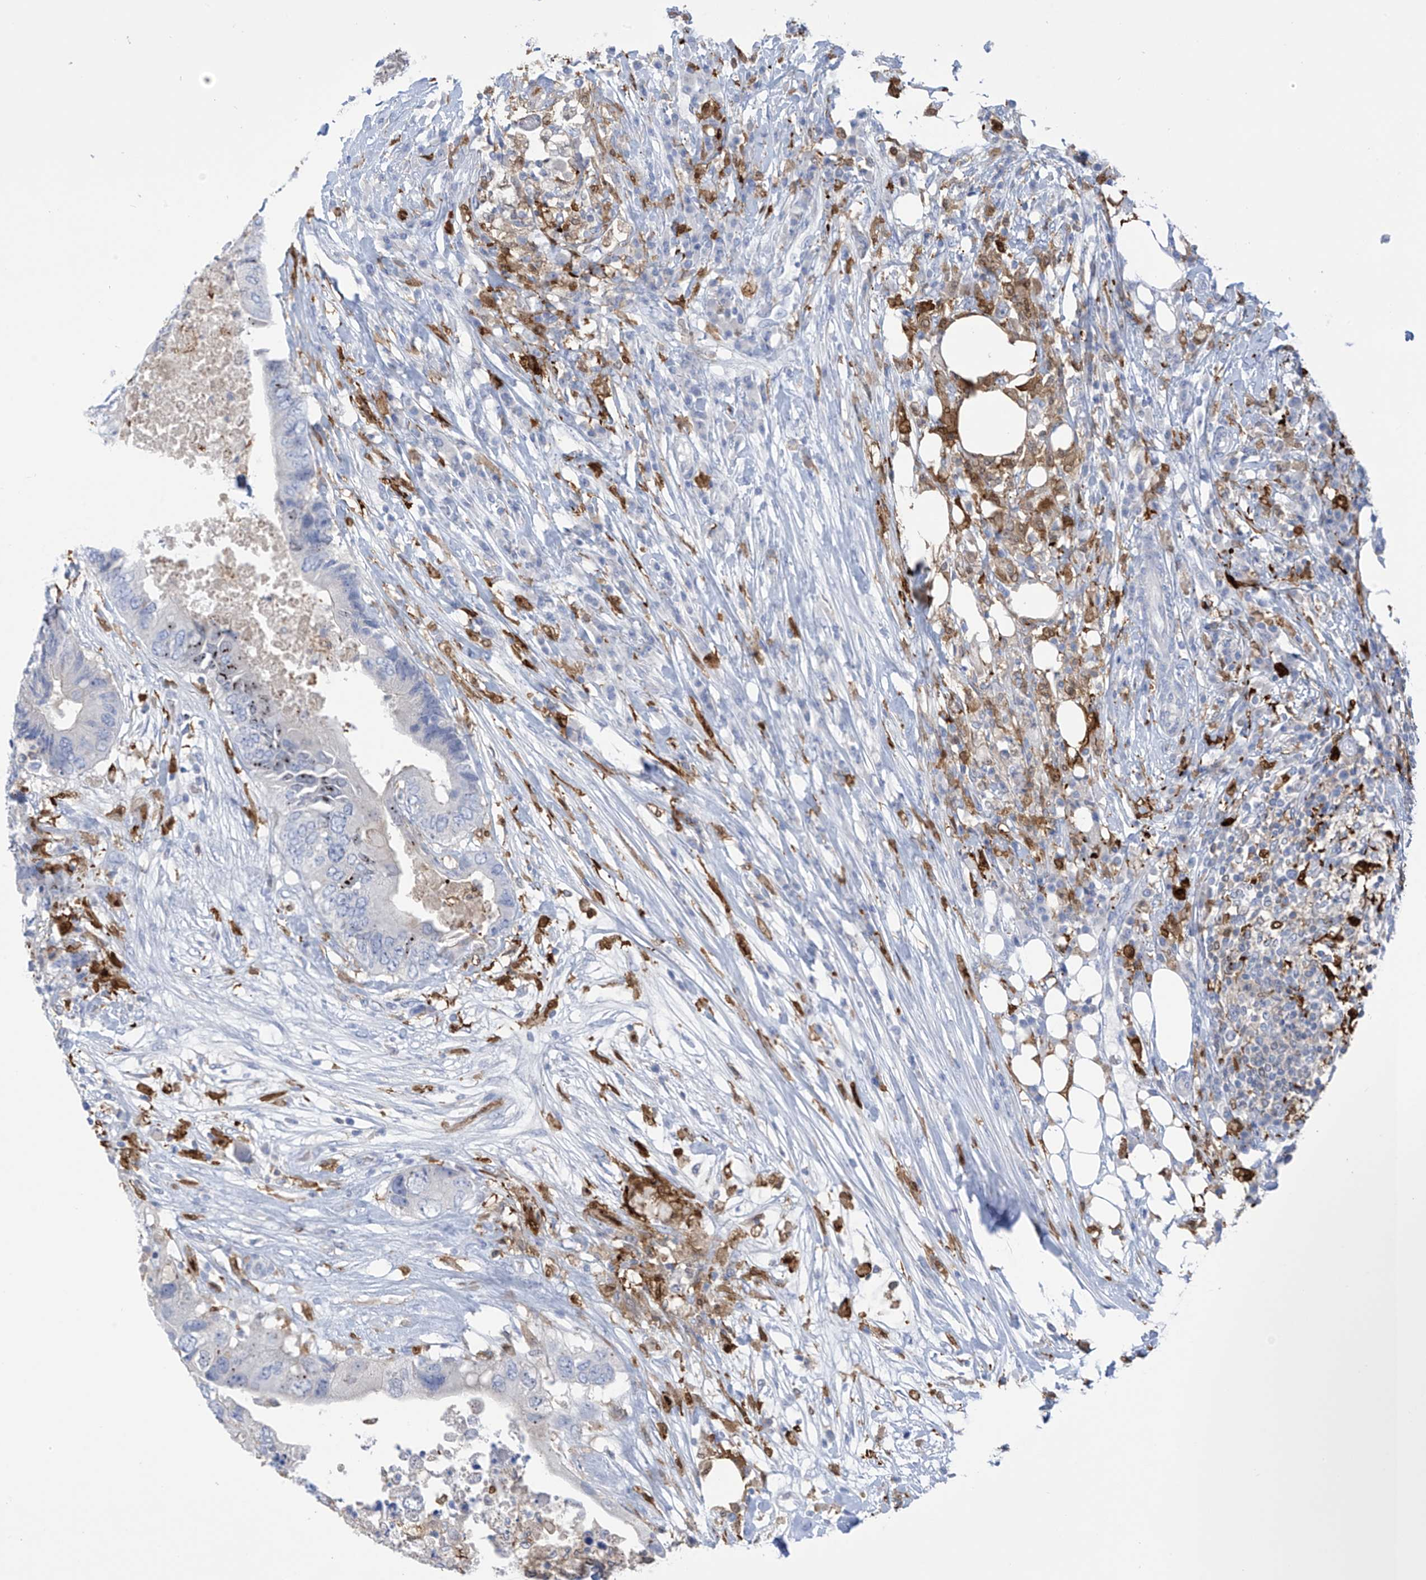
{"staining": {"intensity": "negative", "quantity": "none", "location": "none"}, "tissue": "colorectal cancer", "cell_type": "Tumor cells", "image_type": "cancer", "snomed": [{"axis": "morphology", "description": "Adenocarcinoma, NOS"}, {"axis": "topography", "description": "Colon"}], "caption": "A photomicrograph of colorectal adenocarcinoma stained for a protein displays no brown staining in tumor cells.", "gene": "TRMT2B", "patient": {"sex": "male", "age": 71}}